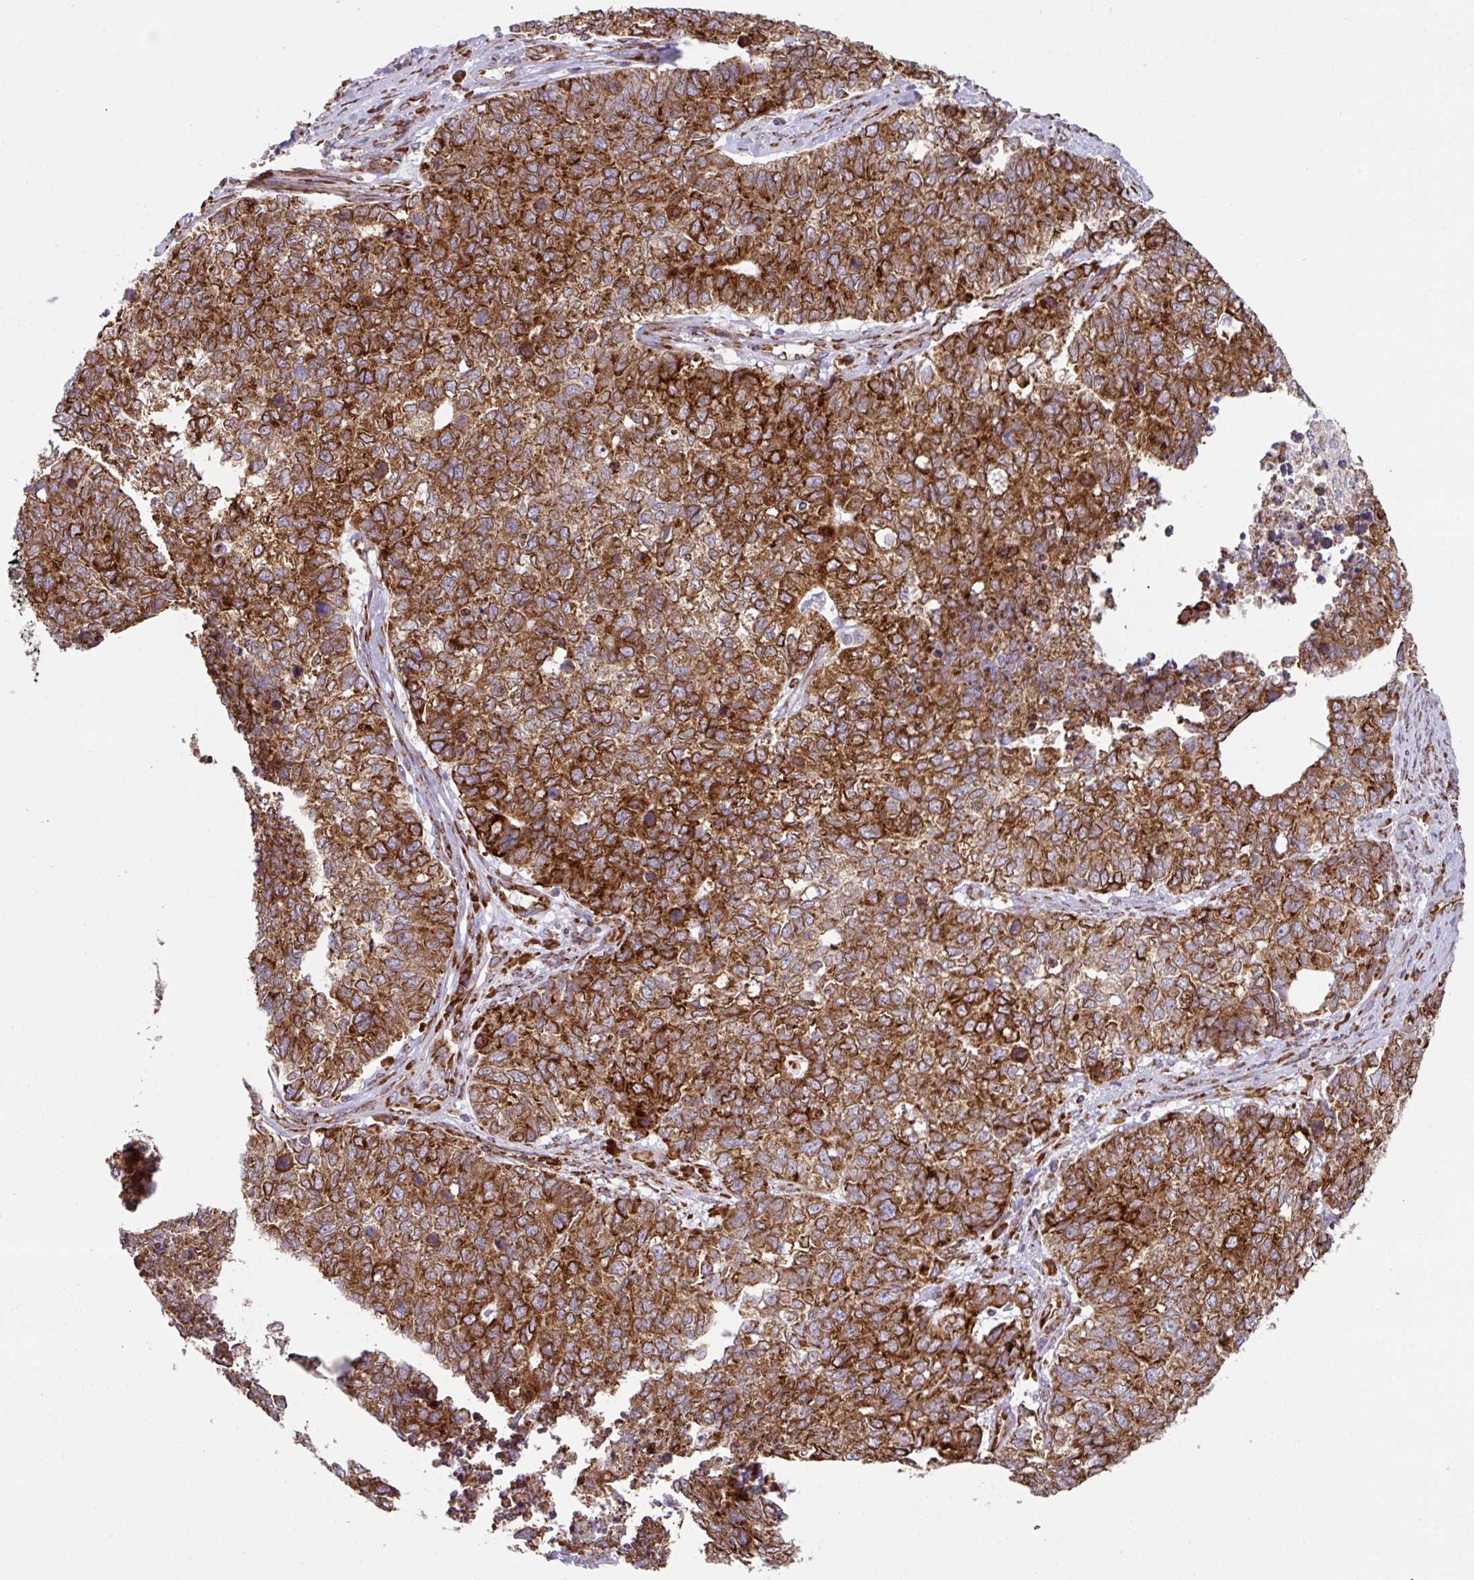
{"staining": {"intensity": "strong", "quantity": ">75%", "location": "cytoplasmic/membranous"}, "tissue": "cervical cancer", "cell_type": "Tumor cells", "image_type": "cancer", "snomed": [{"axis": "morphology", "description": "Squamous cell carcinoma, NOS"}, {"axis": "topography", "description": "Cervix"}], "caption": "A high-resolution histopathology image shows immunohistochemistry staining of cervical cancer (squamous cell carcinoma), which exhibits strong cytoplasmic/membranous positivity in approximately >75% of tumor cells.", "gene": "SLC39A7", "patient": {"sex": "female", "age": 63}}